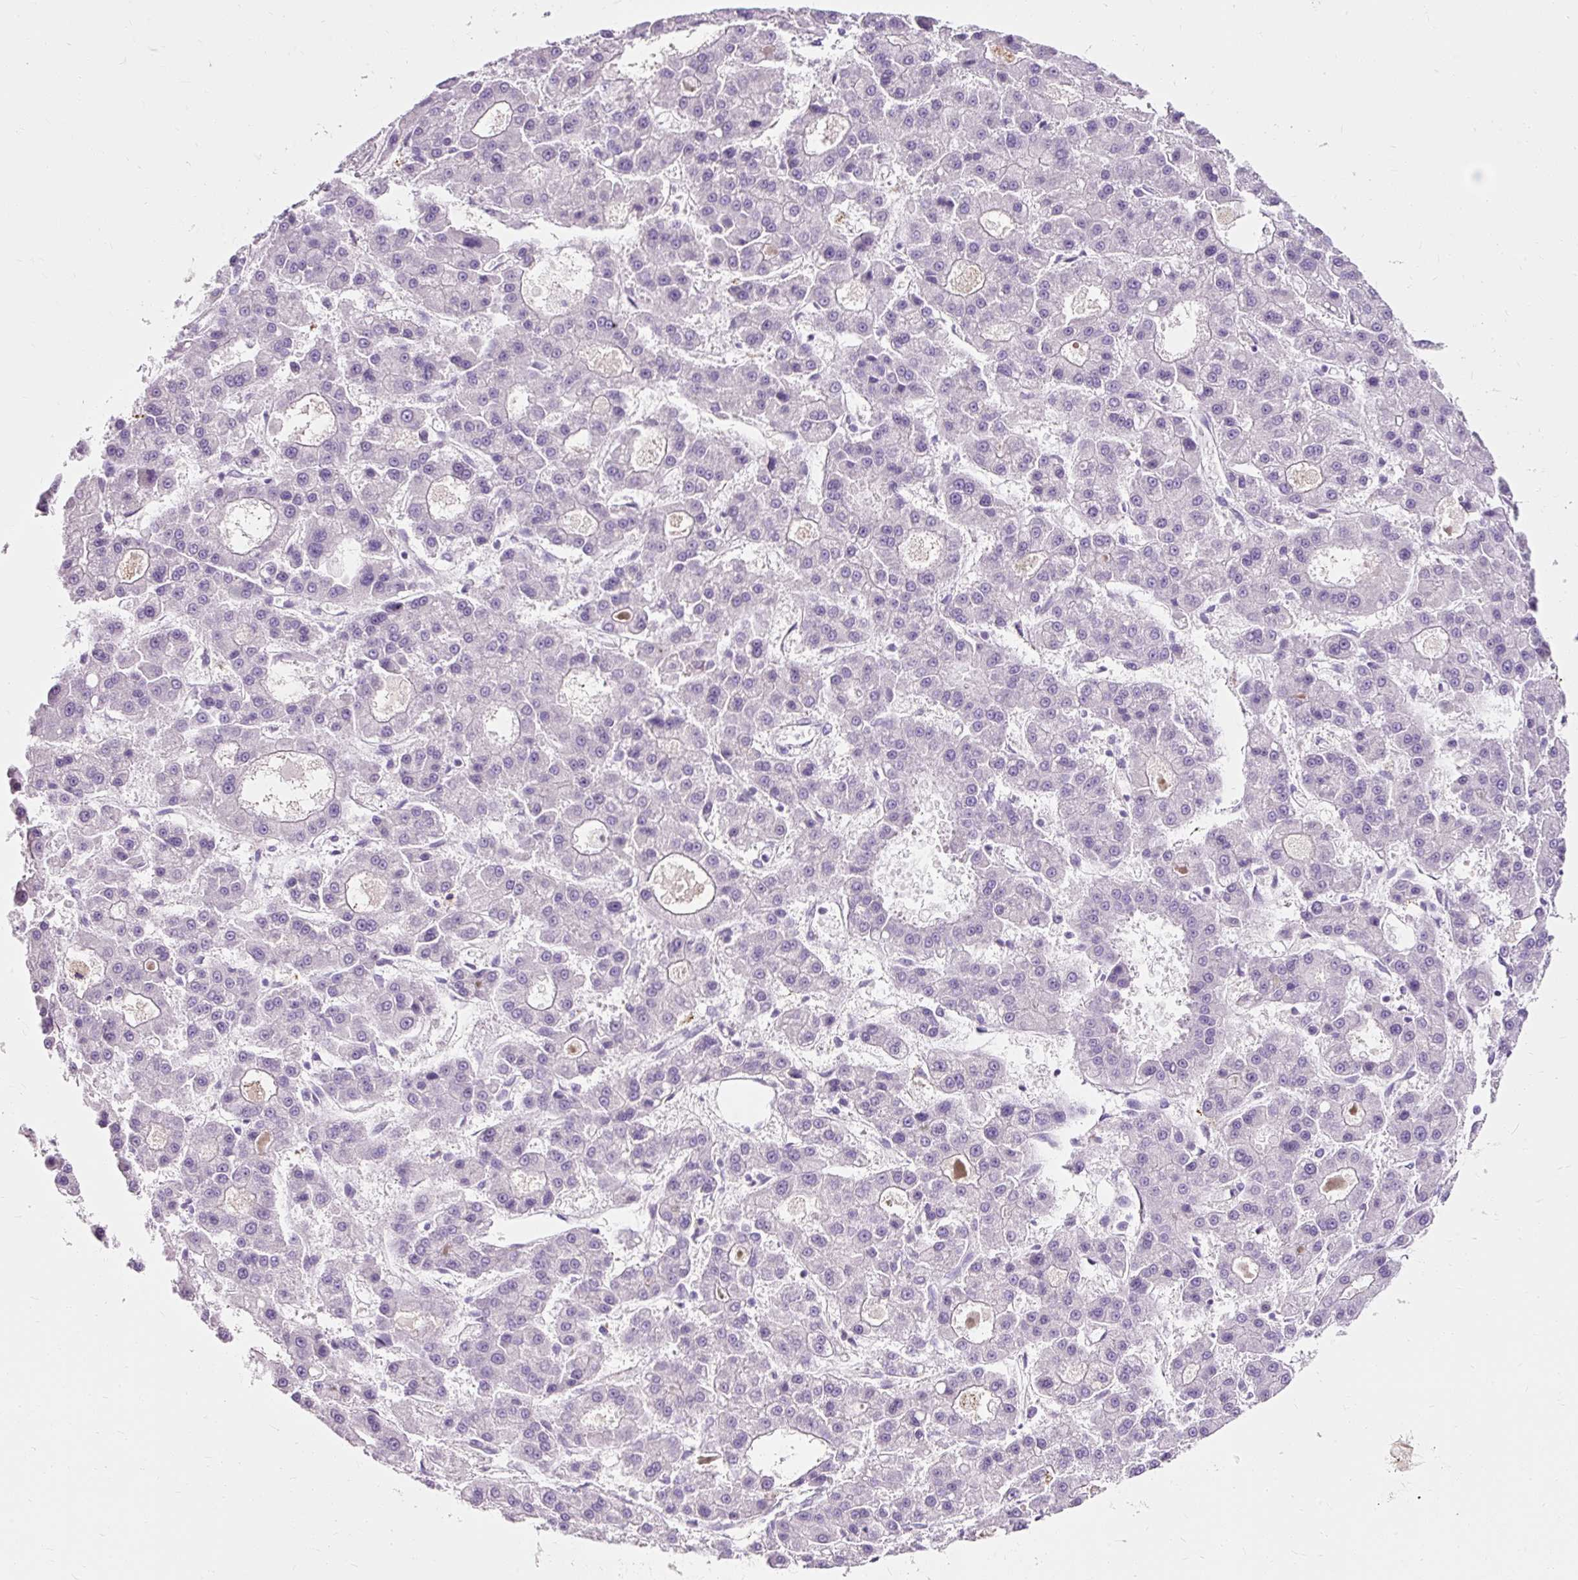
{"staining": {"intensity": "negative", "quantity": "none", "location": "none"}, "tissue": "liver cancer", "cell_type": "Tumor cells", "image_type": "cancer", "snomed": [{"axis": "morphology", "description": "Carcinoma, Hepatocellular, NOS"}, {"axis": "topography", "description": "Liver"}], "caption": "High magnification brightfield microscopy of liver hepatocellular carcinoma stained with DAB (brown) and counterstained with hematoxylin (blue): tumor cells show no significant expression.", "gene": "CLDN25", "patient": {"sex": "male", "age": 70}}